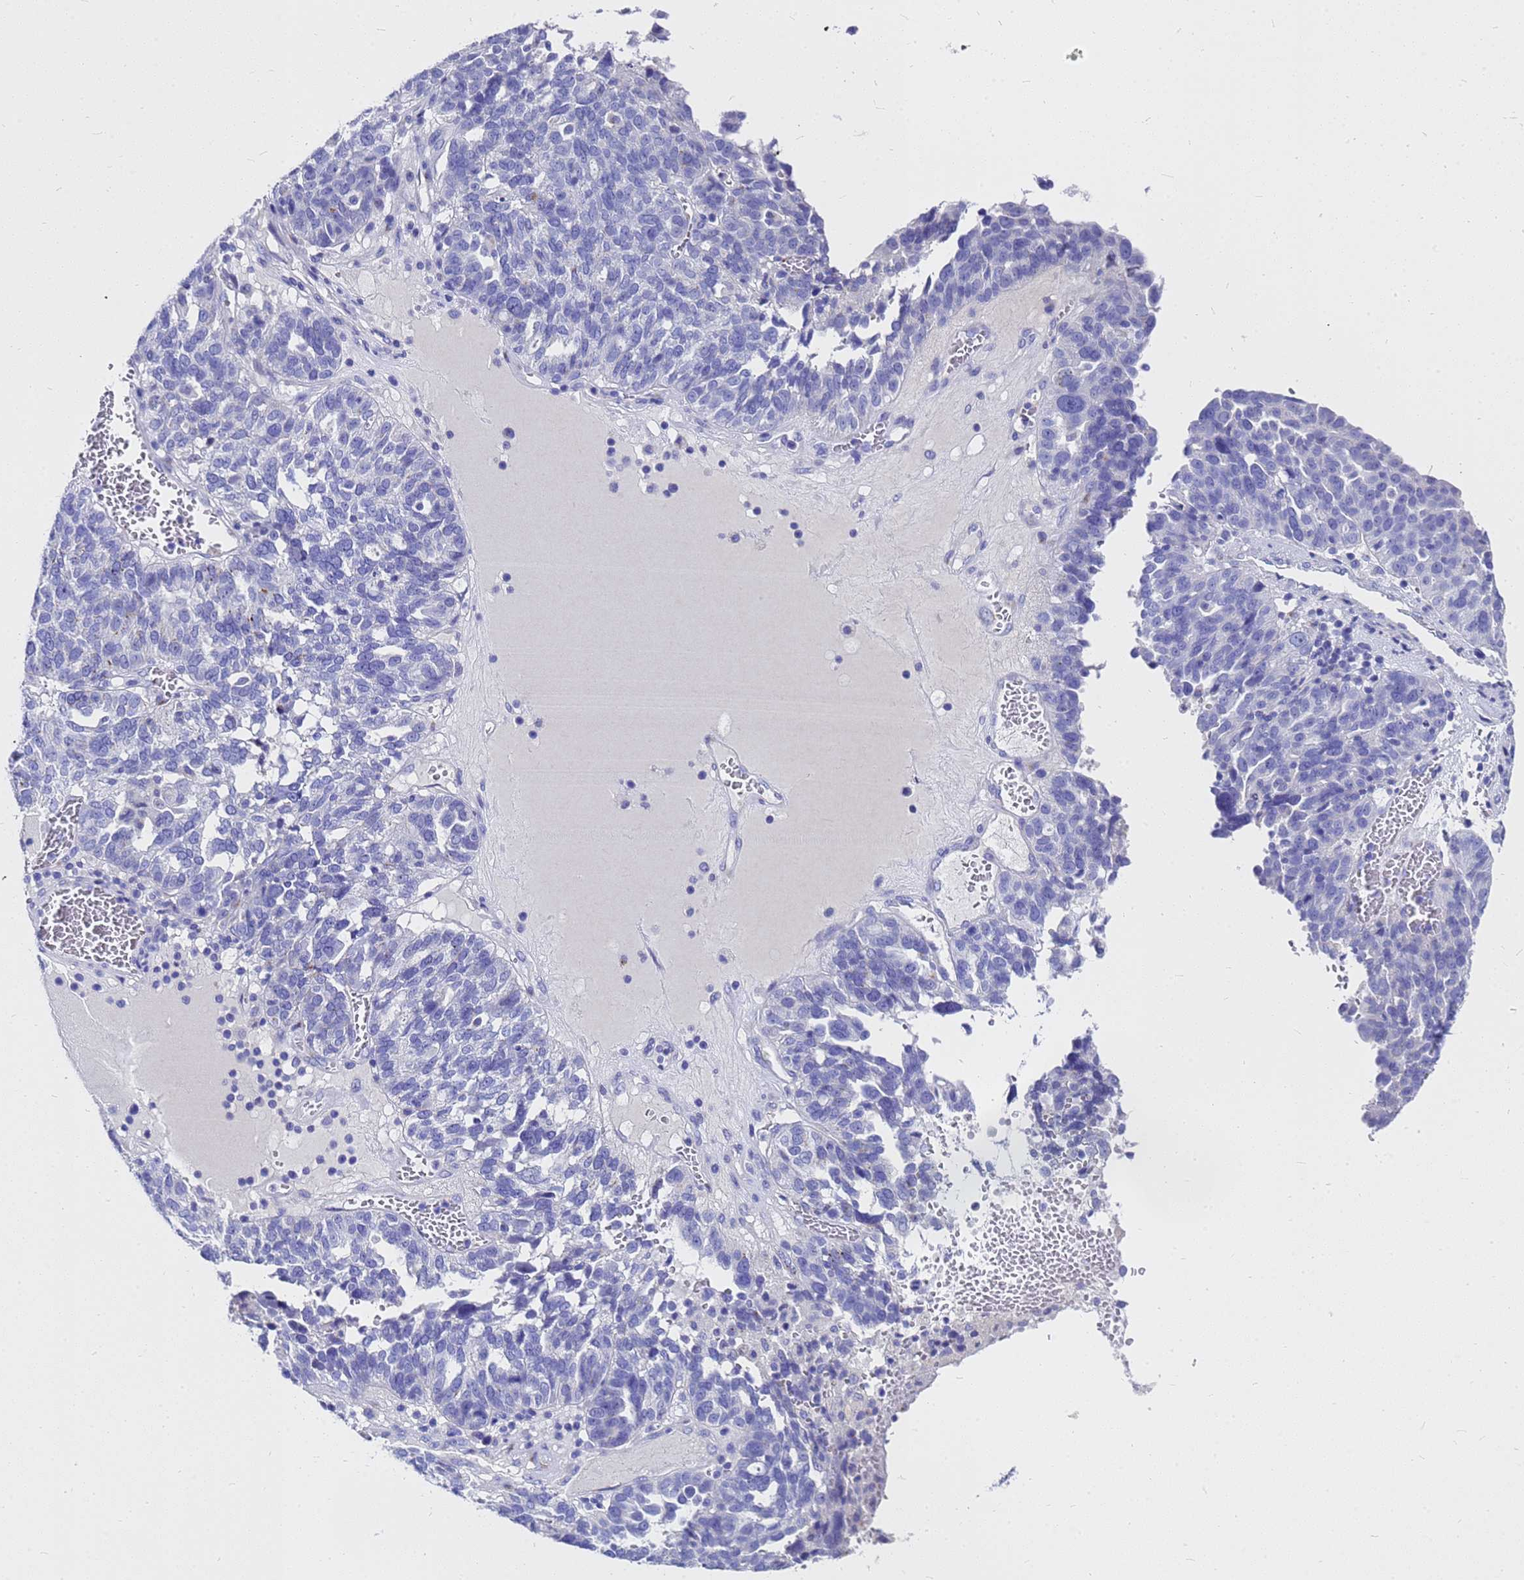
{"staining": {"intensity": "negative", "quantity": "none", "location": "none"}, "tissue": "ovarian cancer", "cell_type": "Tumor cells", "image_type": "cancer", "snomed": [{"axis": "morphology", "description": "Cystadenocarcinoma, serous, NOS"}, {"axis": "topography", "description": "Ovary"}], "caption": "Immunohistochemical staining of human serous cystadenocarcinoma (ovarian) displays no significant positivity in tumor cells.", "gene": "OR52E2", "patient": {"sex": "female", "age": 59}}